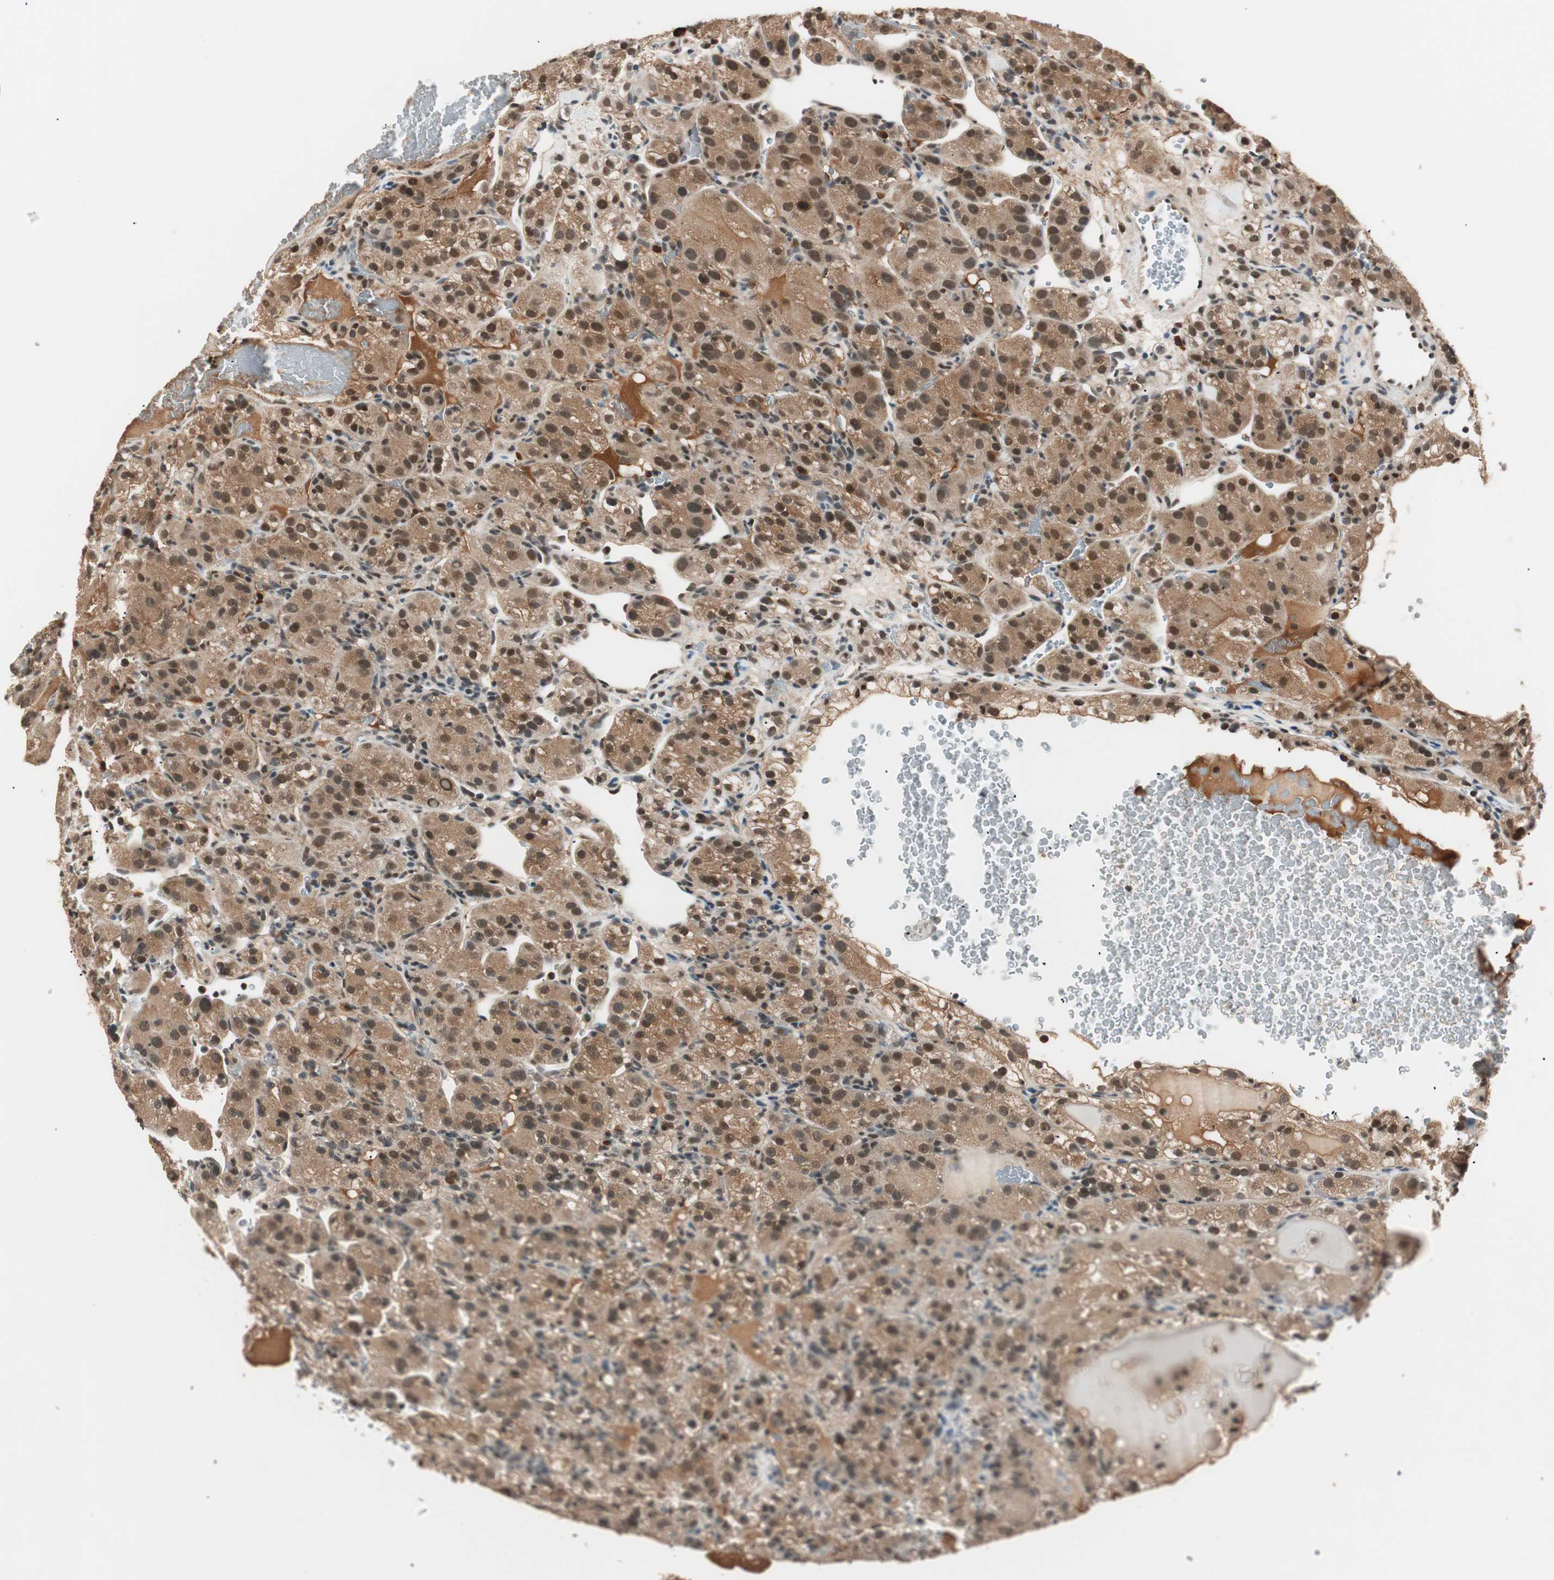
{"staining": {"intensity": "moderate", "quantity": ">75%", "location": "cytoplasmic/membranous,nuclear"}, "tissue": "renal cancer", "cell_type": "Tumor cells", "image_type": "cancer", "snomed": [{"axis": "morphology", "description": "Normal tissue, NOS"}, {"axis": "morphology", "description": "Adenocarcinoma, NOS"}, {"axis": "topography", "description": "Kidney"}], "caption": "Immunohistochemical staining of human renal cancer demonstrates moderate cytoplasmic/membranous and nuclear protein staining in about >75% of tumor cells.", "gene": "NFRKB", "patient": {"sex": "male", "age": 61}}